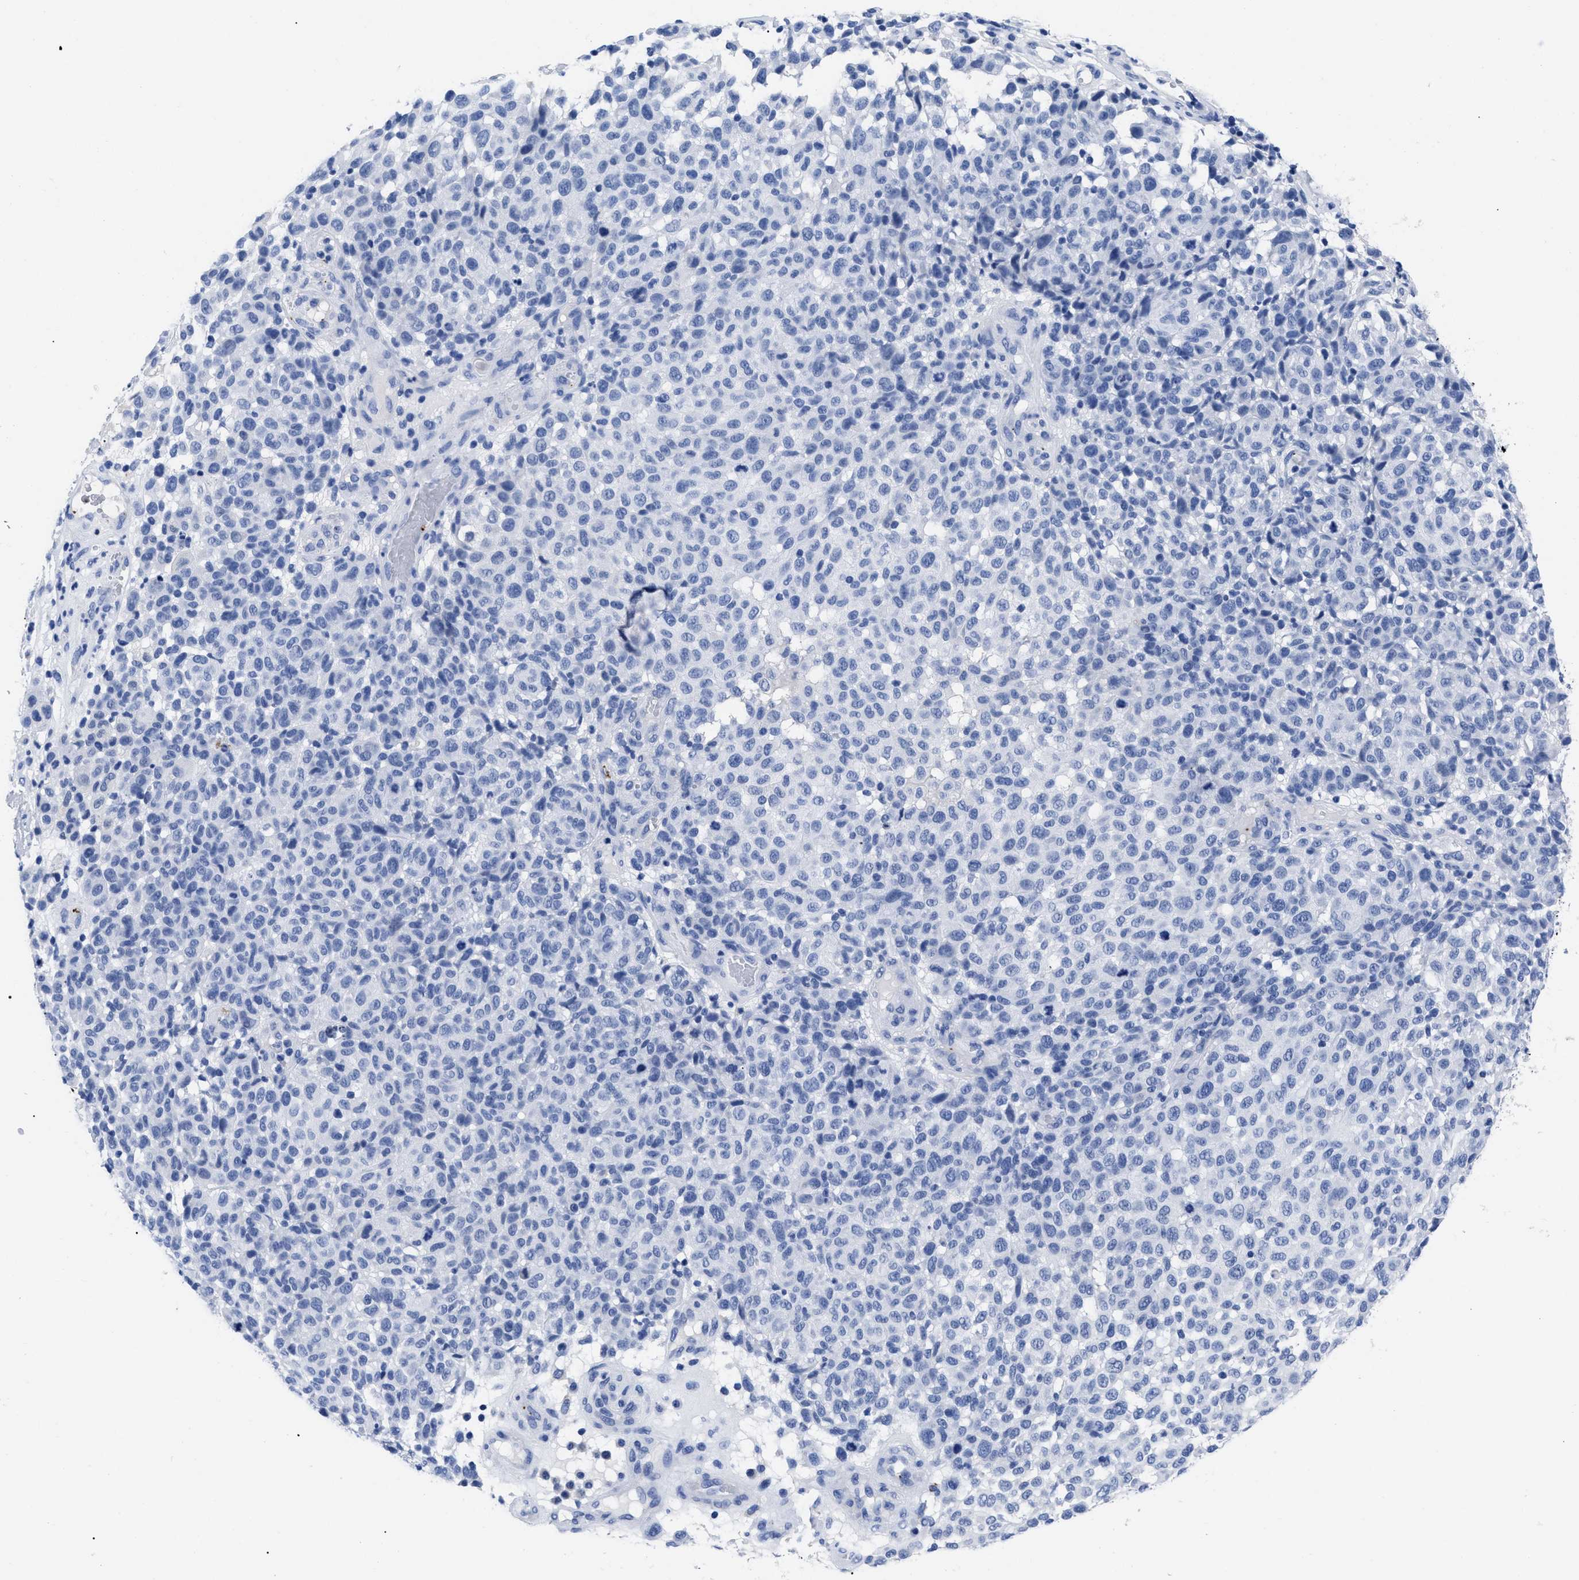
{"staining": {"intensity": "negative", "quantity": "none", "location": "none"}, "tissue": "melanoma", "cell_type": "Tumor cells", "image_type": "cancer", "snomed": [{"axis": "morphology", "description": "Malignant melanoma, NOS"}, {"axis": "topography", "description": "Skin"}], "caption": "Immunohistochemical staining of malignant melanoma reveals no significant staining in tumor cells.", "gene": "TREML1", "patient": {"sex": "male", "age": 59}}